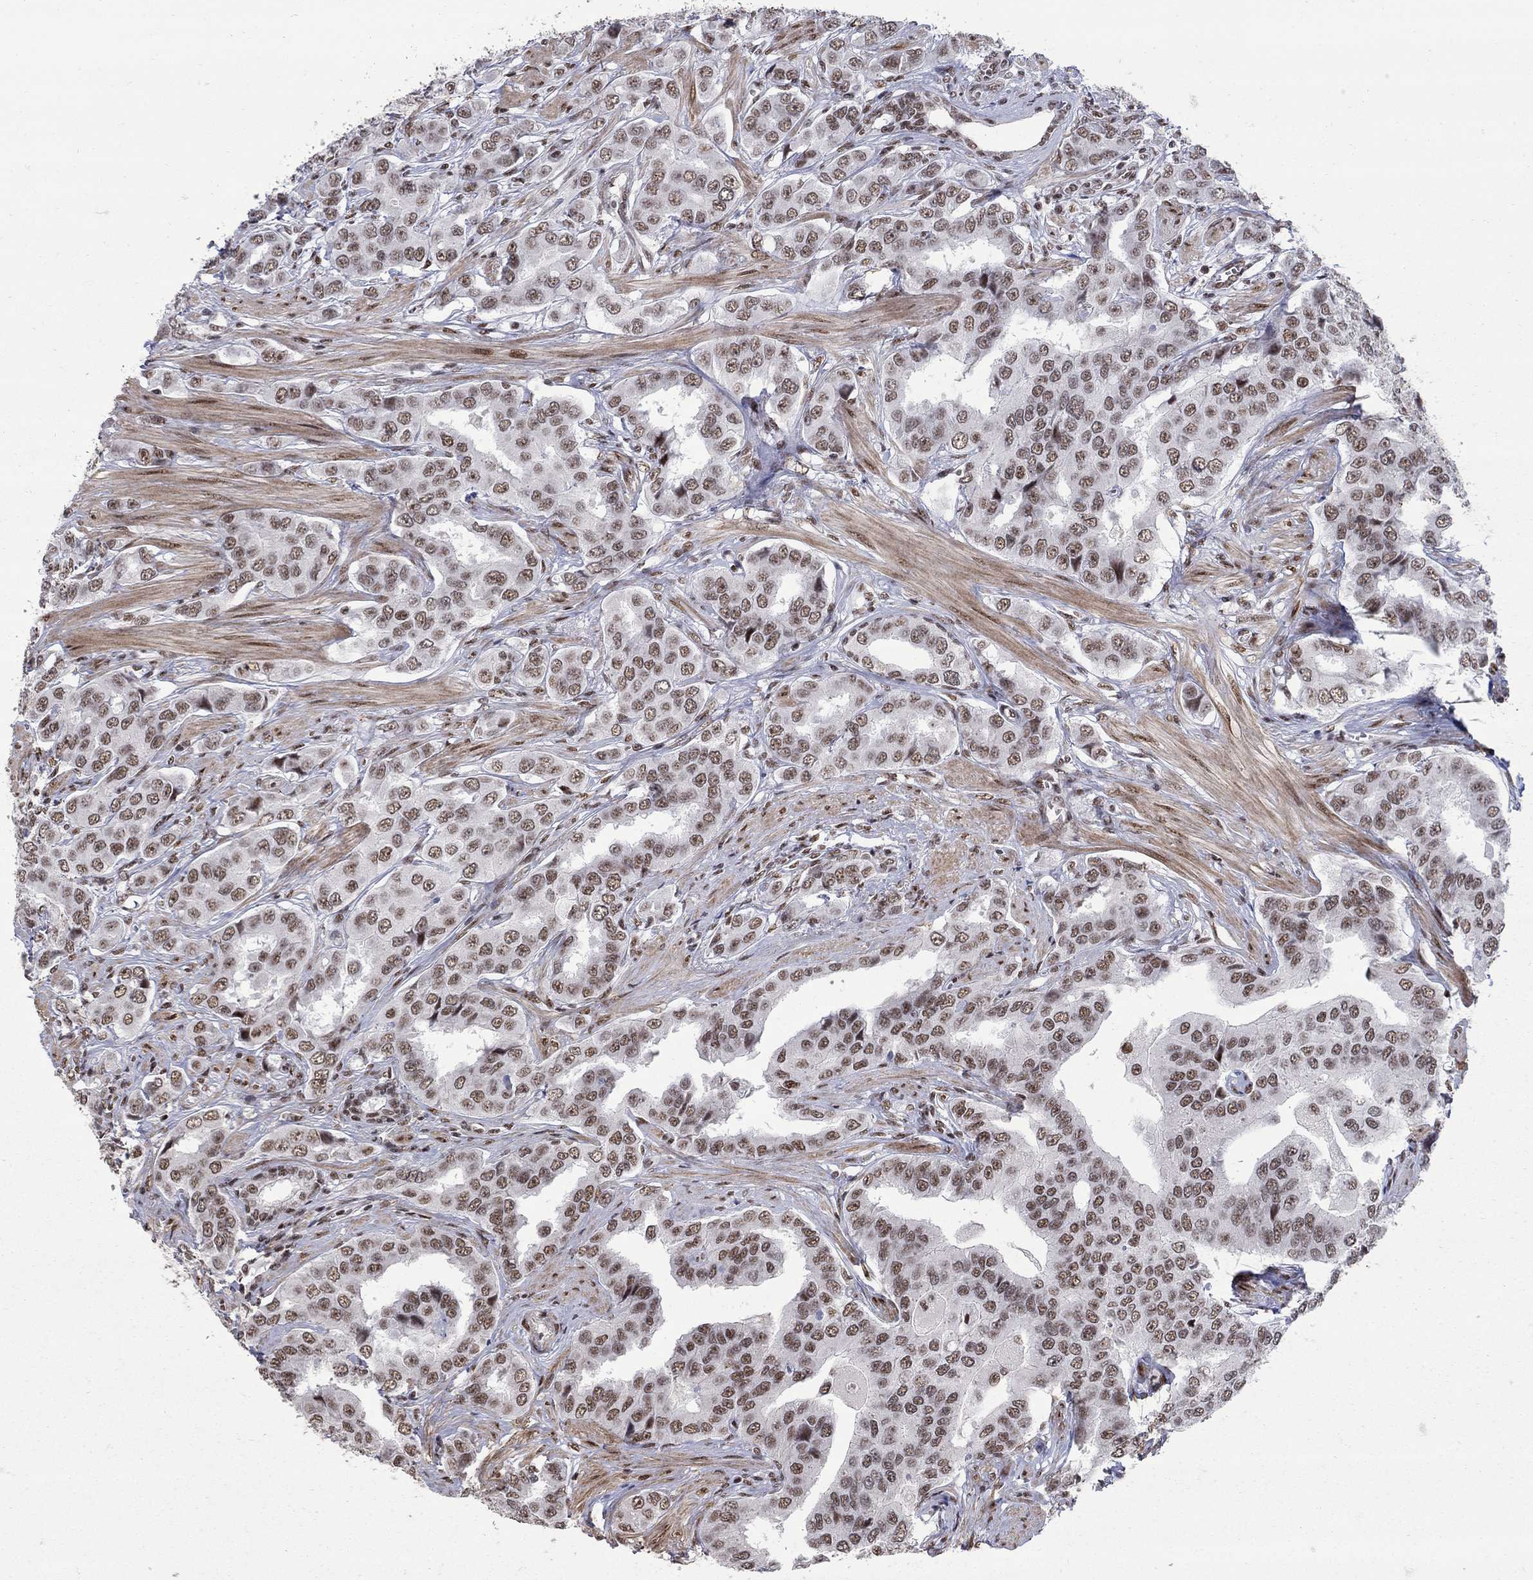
{"staining": {"intensity": "moderate", "quantity": "25%-75%", "location": "nuclear"}, "tissue": "prostate cancer", "cell_type": "Tumor cells", "image_type": "cancer", "snomed": [{"axis": "morphology", "description": "Adenocarcinoma, NOS"}, {"axis": "topography", "description": "Prostate and seminal vesicle, NOS"}, {"axis": "topography", "description": "Prostate"}], "caption": "Prostate cancer stained for a protein (brown) shows moderate nuclear positive staining in approximately 25%-75% of tumor cells.", "gene": "PNISR", "patient": {"sex": "male", "age": 69}}